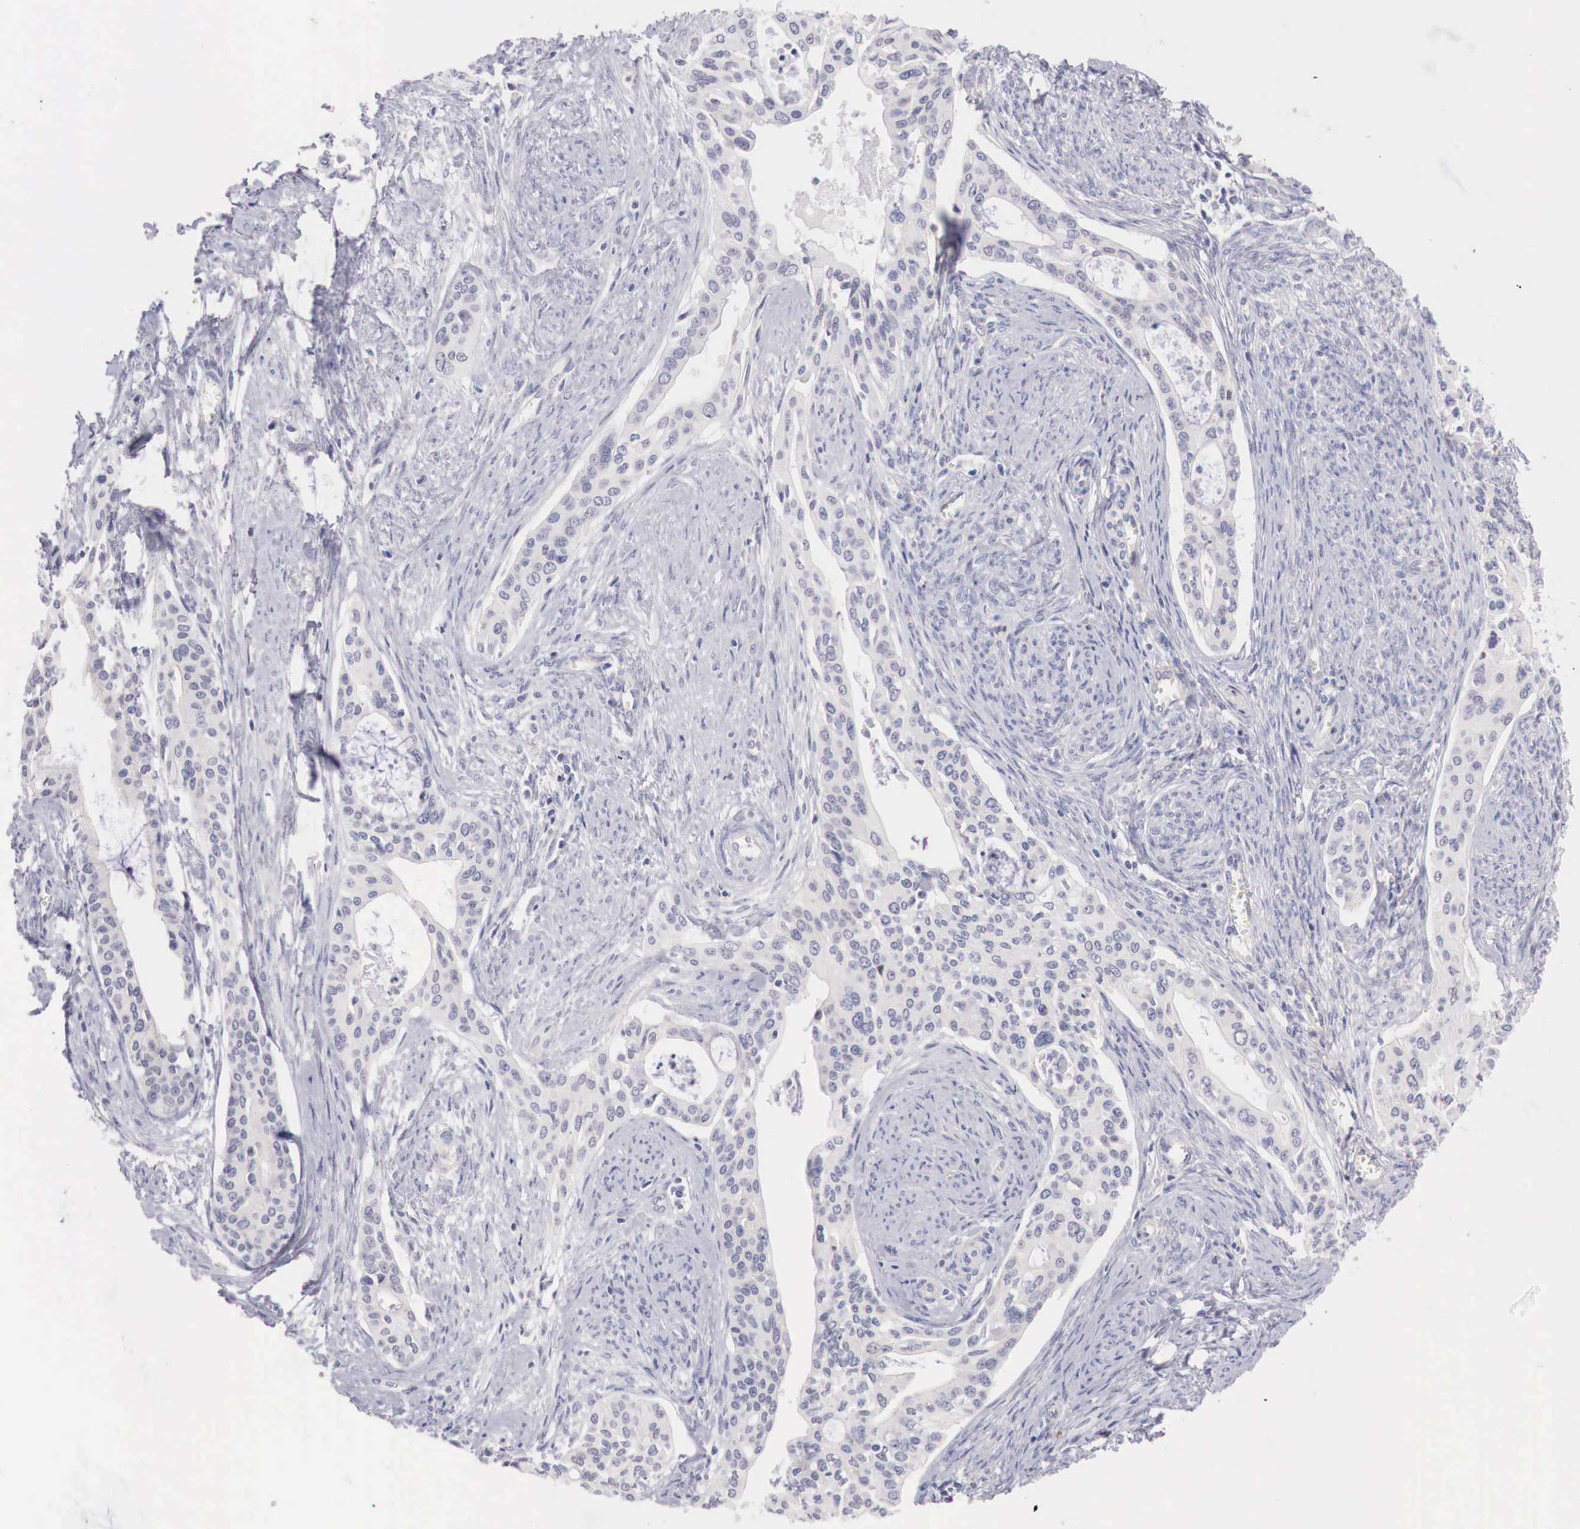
{"staining": {"intensity": "negative", "quantity": "none", "location": "none"}, "tissue": "cervical cancer", "cell_type": "Tumor cells", "image_type": "cancer", "snomed": [{"axis": "morphology", "description": "Squamous cell carcinoma, NOS"}, {"axis": "topography", "description": "Cervix"}], "caption": "High power microscopy photomicrograph of an immunohistochemistry photomicrograph of cervical squamous cell carcinoma, revealing no significant expression in tumor cells.", "gene": "TRIM13", "patient": {"sex": "female", "age": 34}}